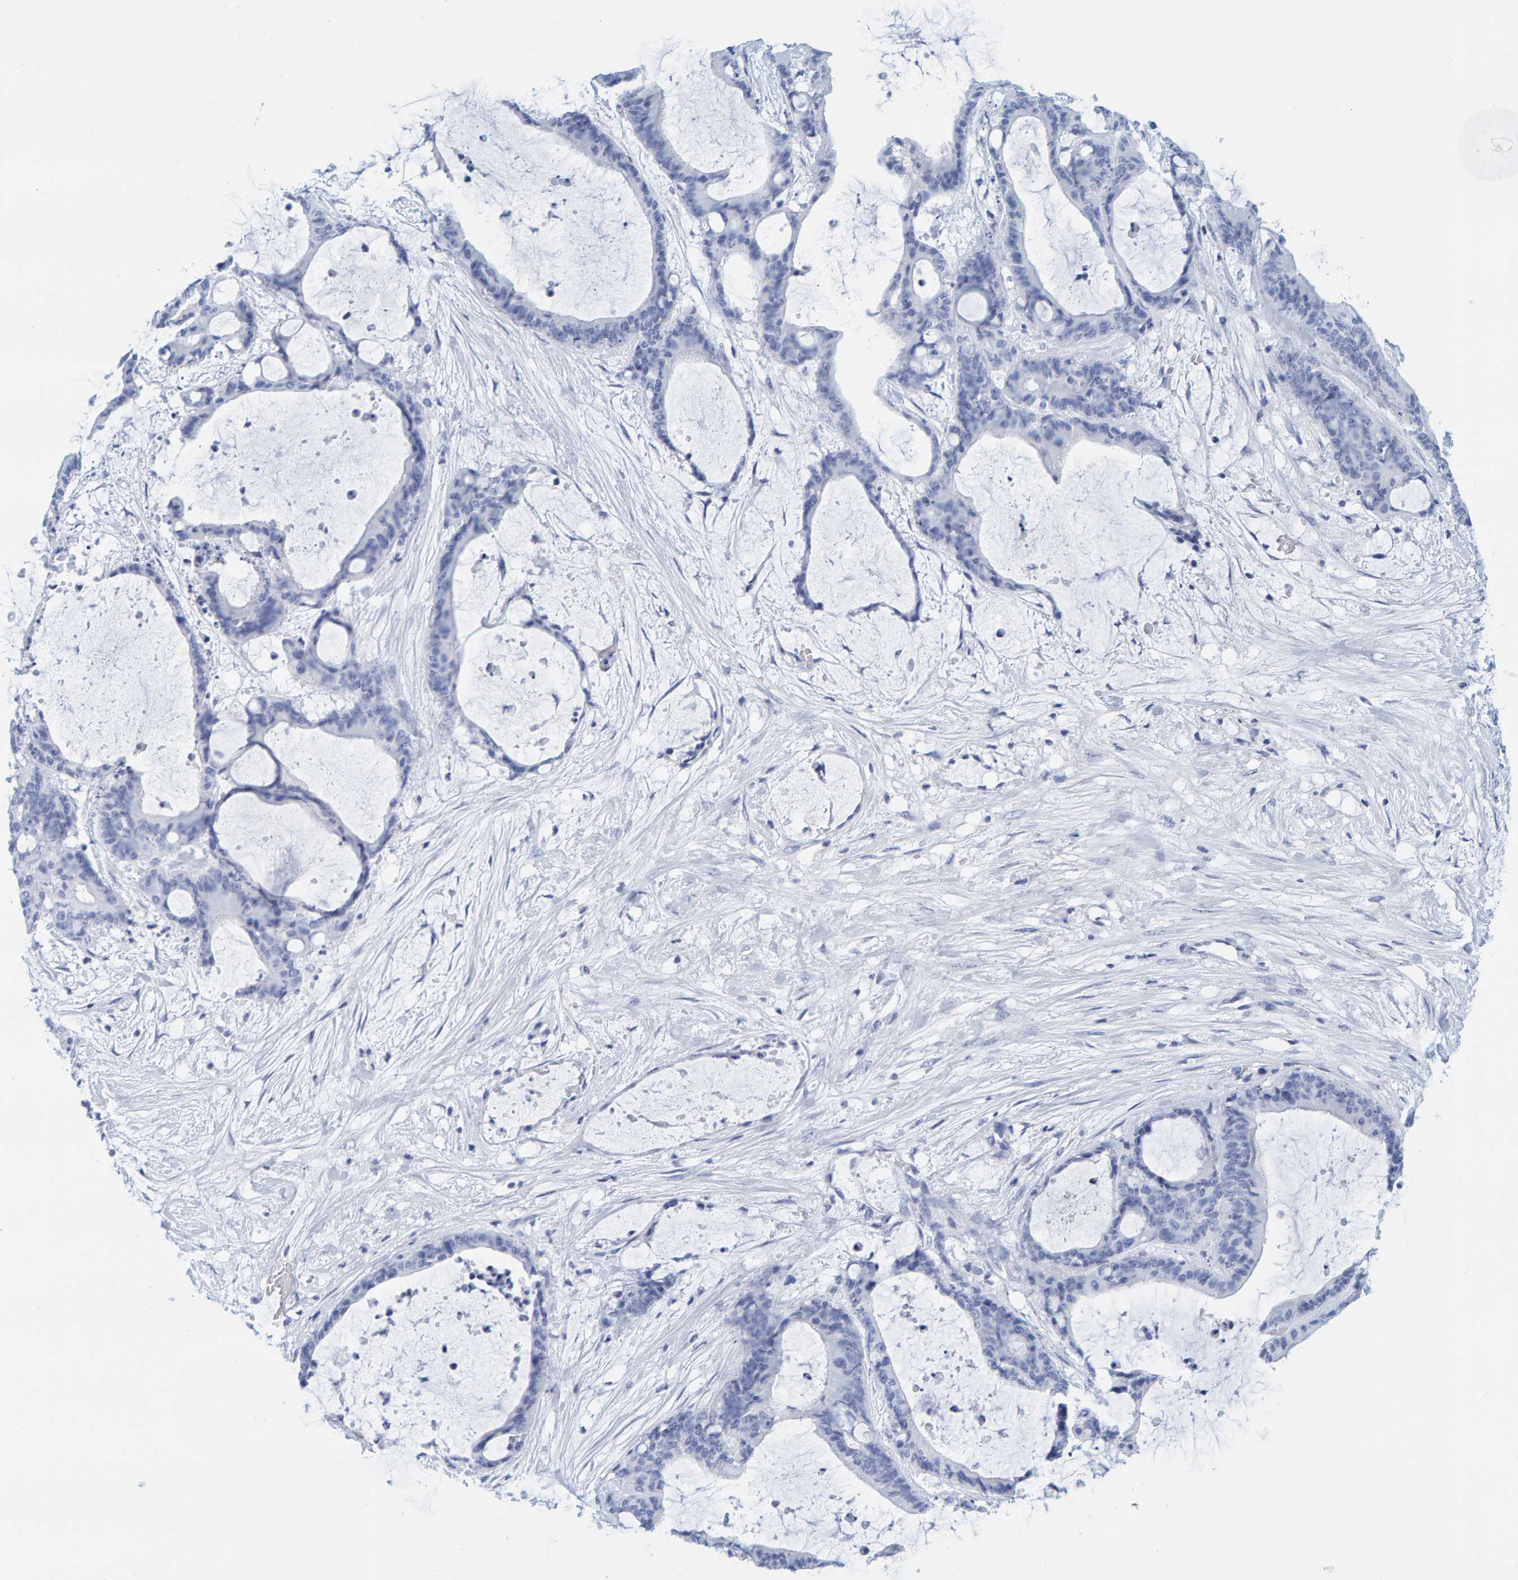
{"staining": {"intensity": "negative", "quantity": "none", "location": "none"}, "tissue": "liver cancer", "cell_type": "Tumor cells", "image_type": "cancer", "snomed": [{"axis": "morphology", "description": "Cholangiocarcinoma"}, {"axis": "topography", "description": "Liver"}], "caption": "Immunohistochemistry photomicrograph of liver cholangiocarcinoma stained for a protein (brown), which demonstrates no expression in tumor cells. The staining is performed using DAB brown chromogen with nuclei counter-stained in using hematoxylin.", "gene": "SFTPC", "patient": {"sex": "female", "age": 73}}